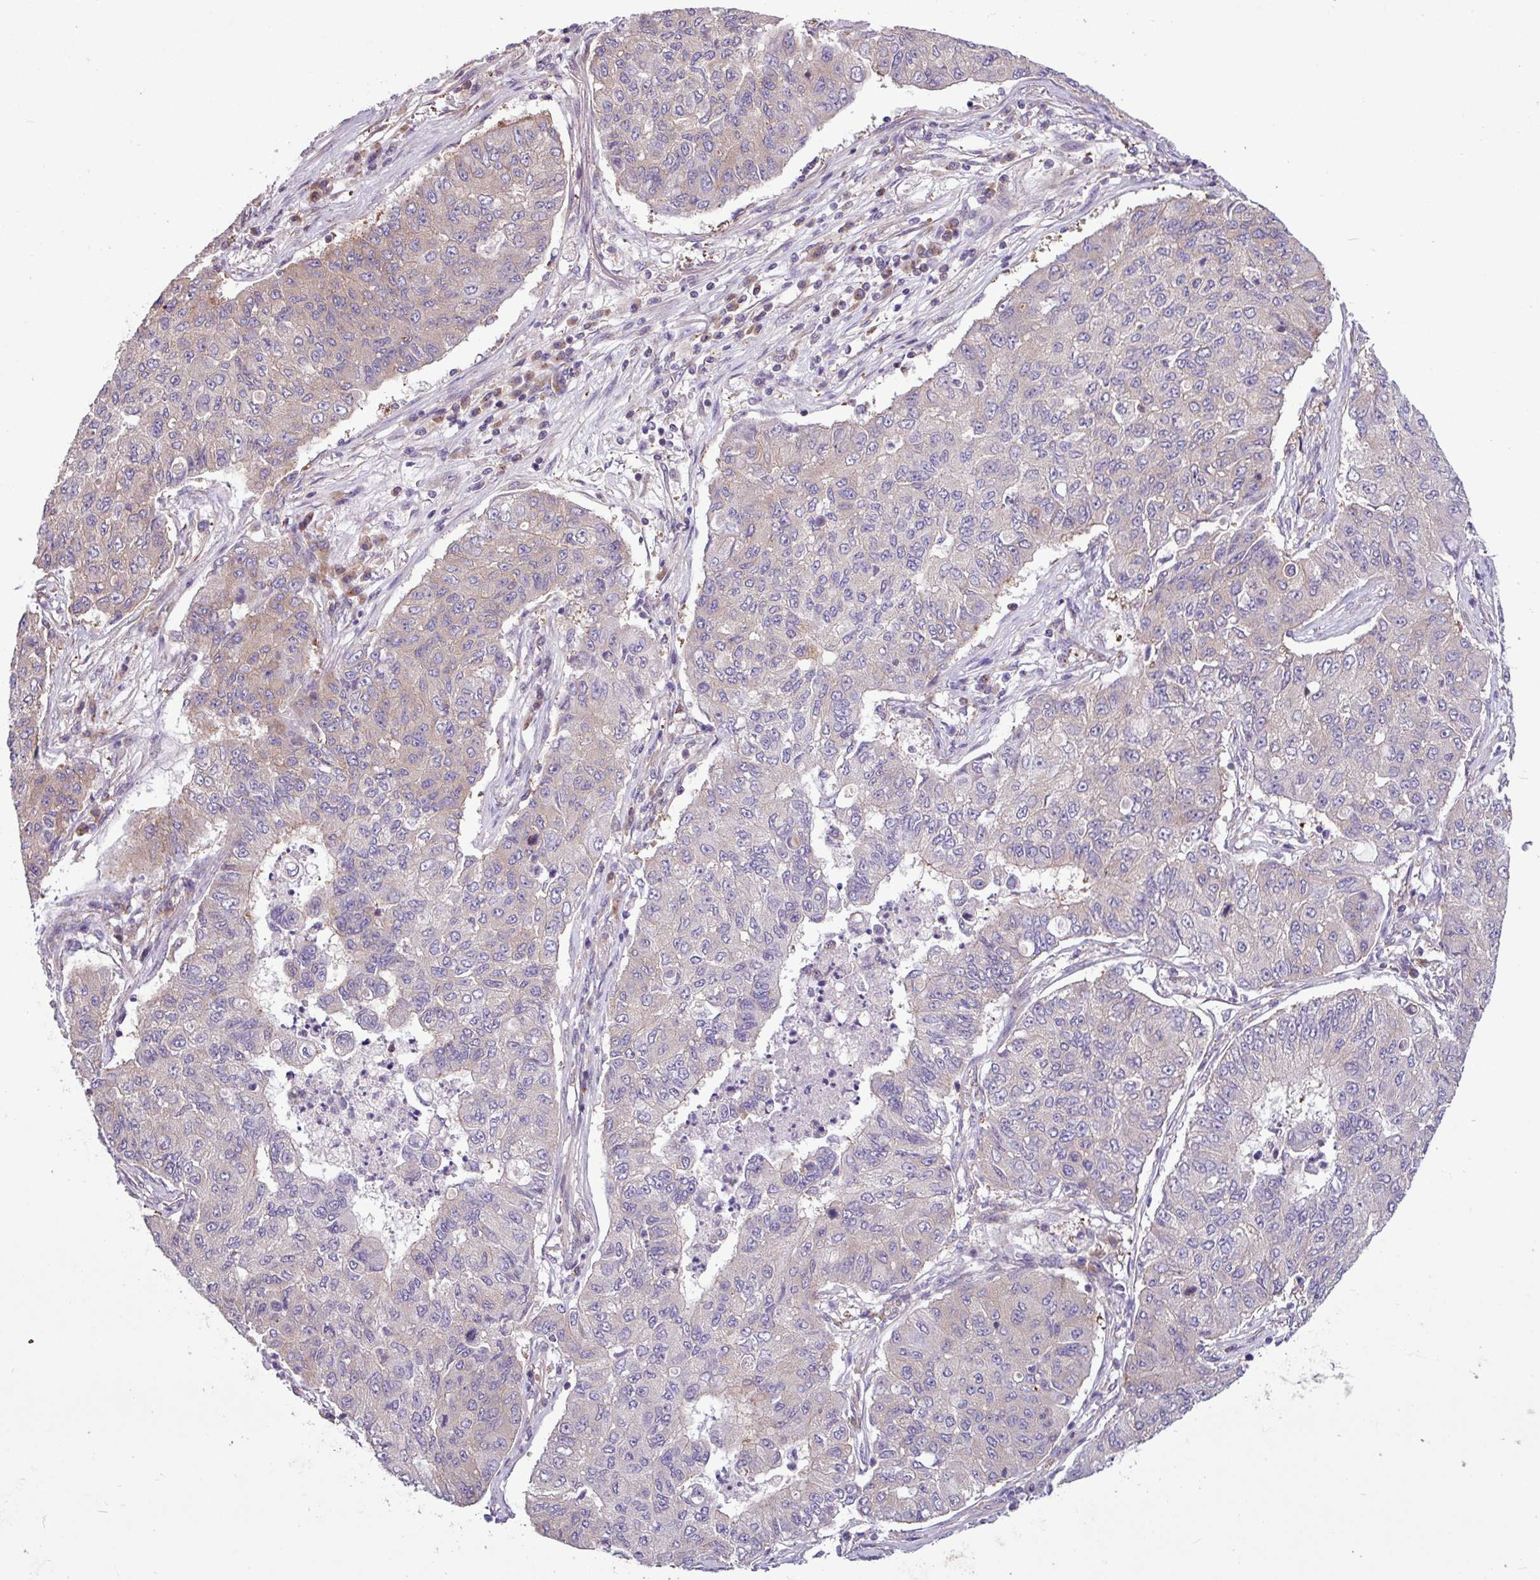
{"staining": {"intensity": "weak", "quantity": "<25%", "location": "cytoplasmic/membranous"}, "tissue": "lung cancer", "cell_type": "Tumor cells", "image_type": "cancer", "snomed": [{"axis": "morphology", "description": "Squamous cell carcinoma, NOS"}, {"axis": "topography", "description": "Lung"}], "caption": "Lung squamous cell carcinoma stained for a protein using immunohistochemistry shows no positivity tumor cells.", "gene": "MROH2A", "patient": {"sex": "male", "age": 74}}